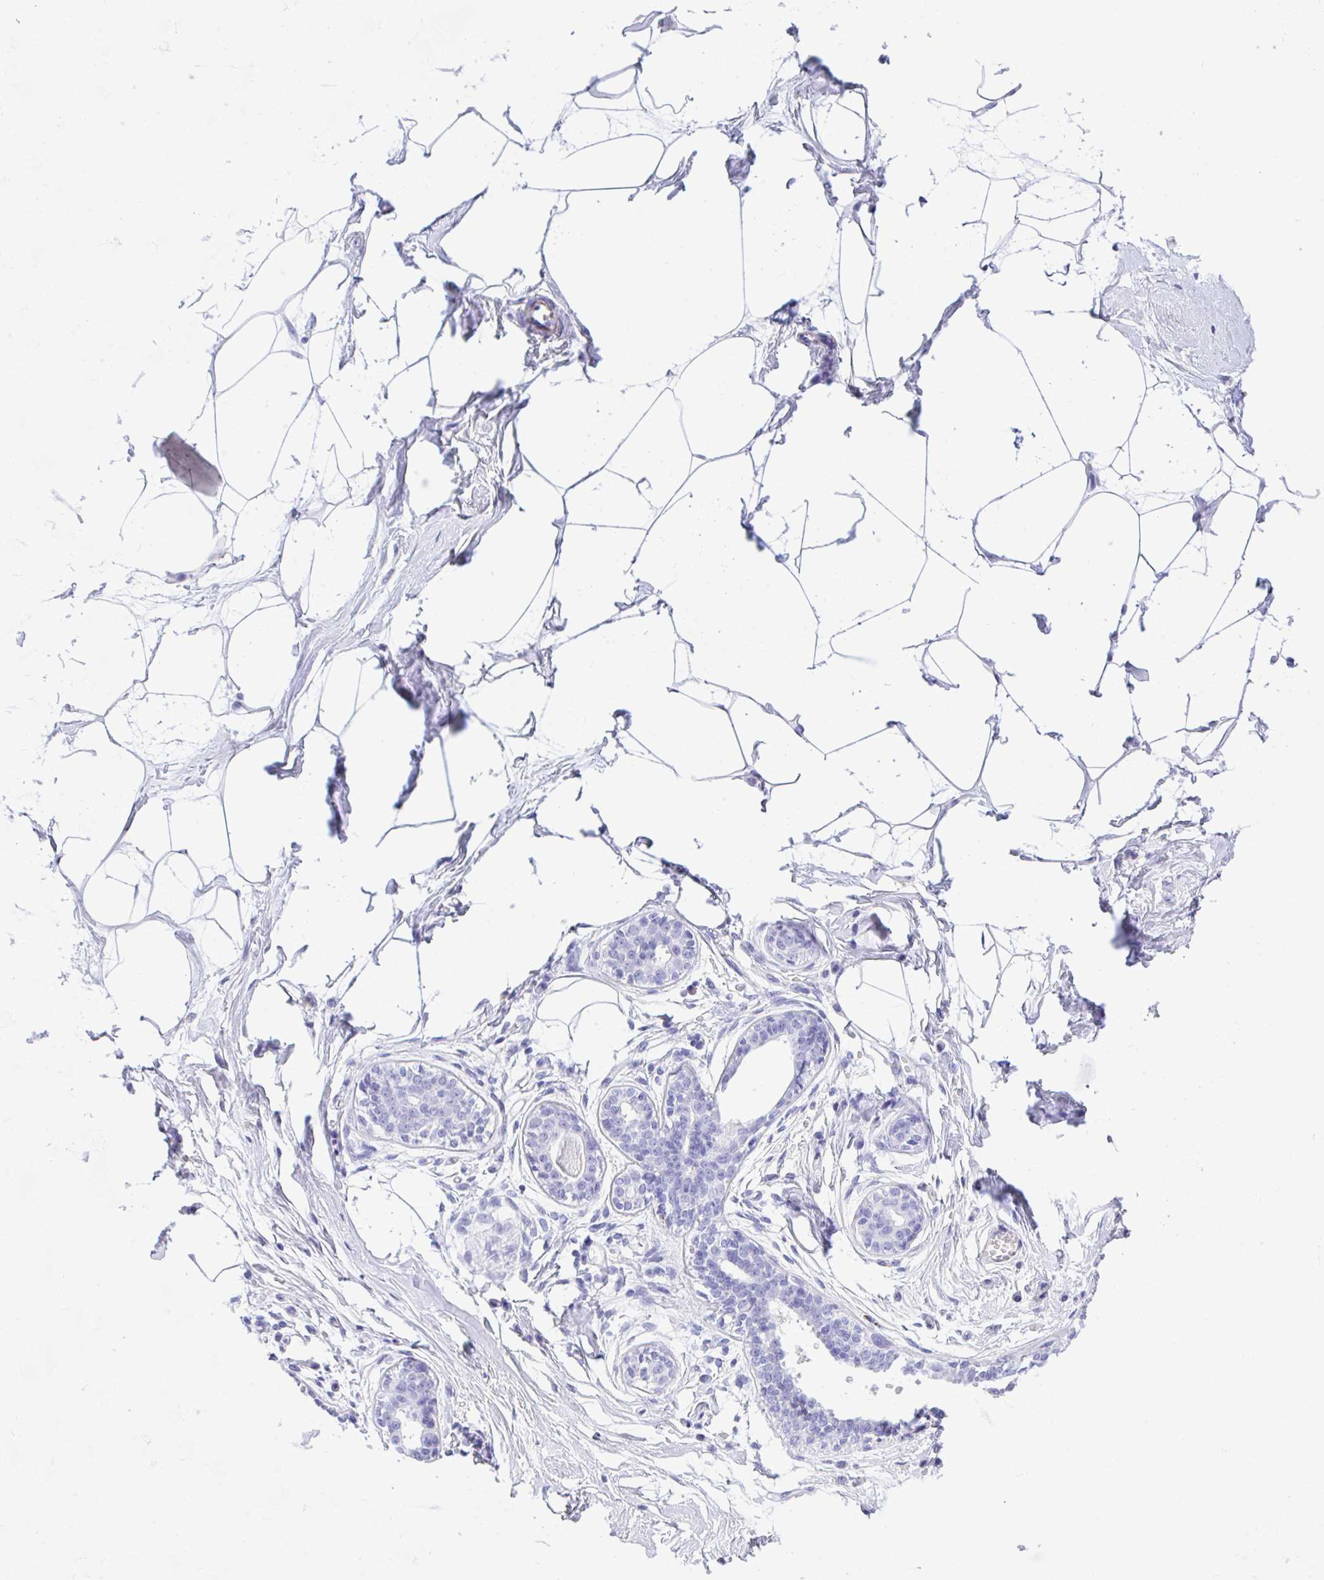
{"staining": {"intensity": "negative", "quantity": "none", "location": "none"}, "tissue": "breast", "cell_type": "Adipocytes", "image_type": "normal", "snomed": [{"axis": "morphology", "description": "Normal tissue, NOS"}, {"axis": "topography", "description": "Breast"}], "caption": "DAB immunohistochemical staining of normal human breast demonstrates no significant expression in adipocytes.", "gene": "NDUFAF8", "patient": {"sex": "female", "age": 45}}